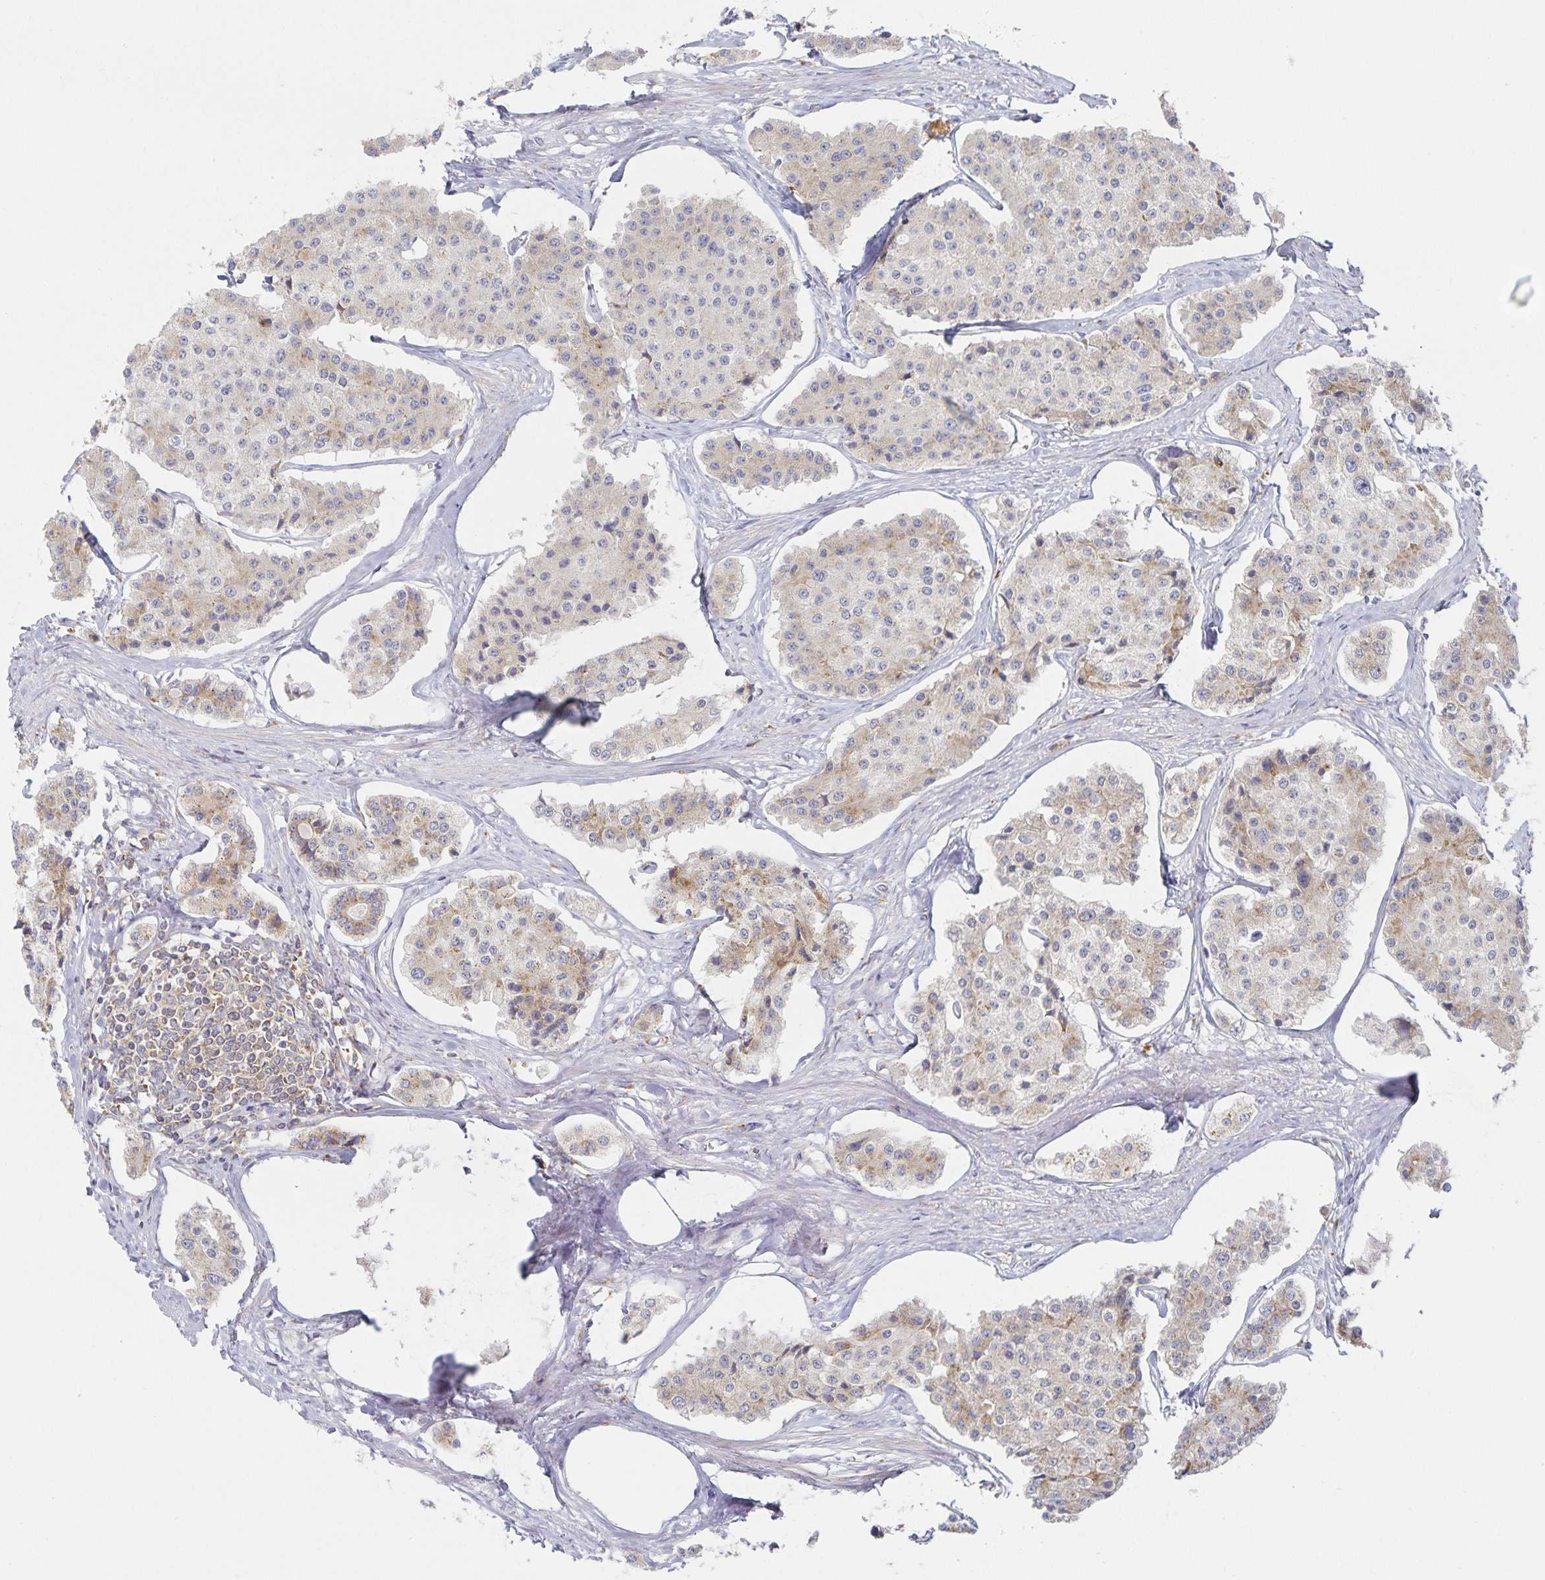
{"staining": {"intensity": "weak", "quantity": "<25%", "location": "cytoplasmic/membranous"}, "tissue": "carcinoid", "cell_type": "Tumor cells", "image_type": "cancer", "snomed": [{"axis": "morphology", "description": "Carcinoid, malignant, NOS"}, {"axis": "topography", "description": "Small intestine"}], "caption": "Immunohistochemistry histopathology image of human carcinoid stained for a protein (brown), which demonstrates no staining in tumor cells. (DAB immunohistochemistry (IHC), high magnification).", "gene": "NOMO1", "patient": {"sex": "female", "age": 65}}